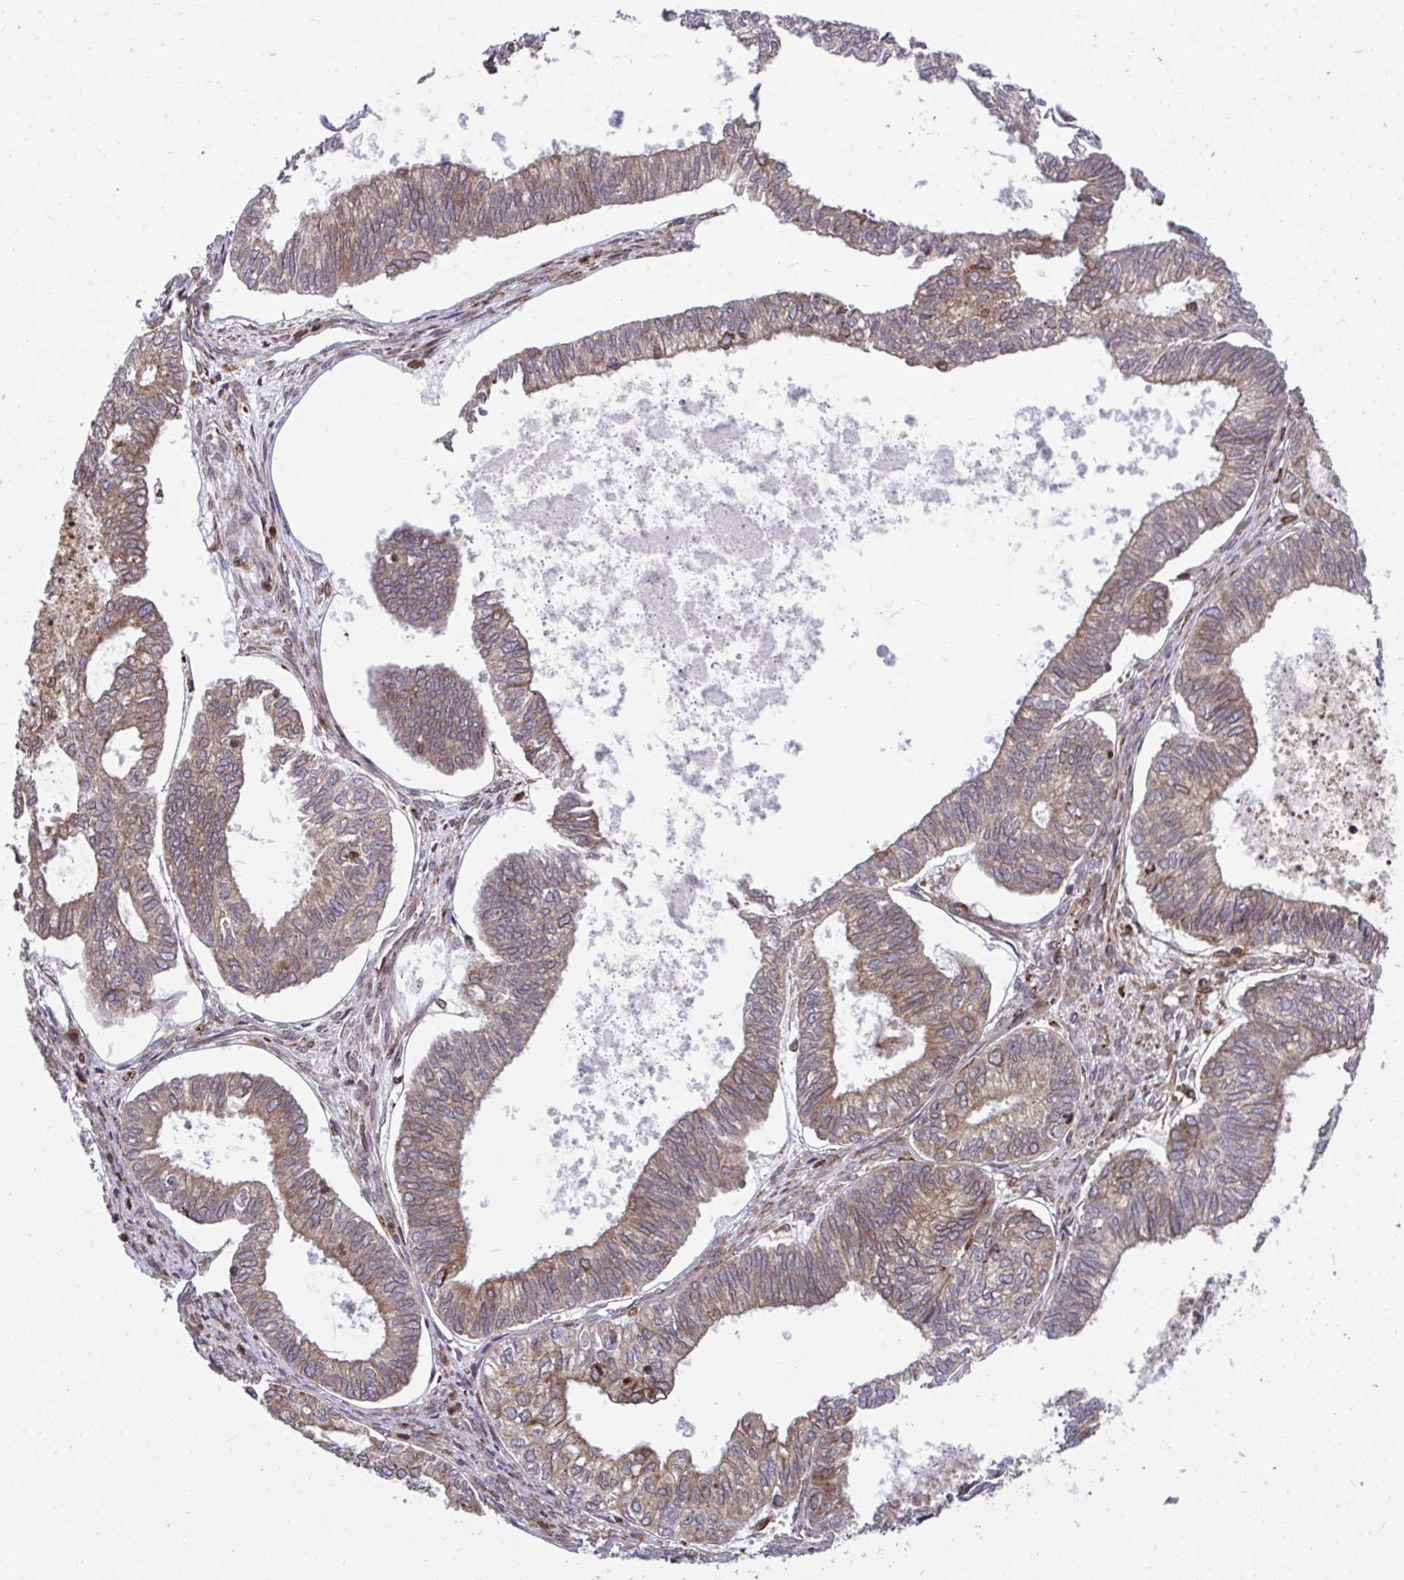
{"staining": {"intensity": "weak", "quantity": "25%-75%", "location": "cytoplasmic/membranous"}, "tissue": "ovarian cancer", "cell_type": "Tumor cells", "image_type": "cancer", "snomed": [{"axis": "morphology", "description": "Carcinoma, endometroid"}, {"axis": "topography", "description": "Ovary"}], "caption": "Protein expression analysis of endometroid carcinoma (ovarian) shows weak cytoplasmic/membranous staining in approximately 25%-75% of tumor cells. Nuclei are stained in blue.", "gene": "STIM2", "patient": {"sex": "female", "age": 64}}